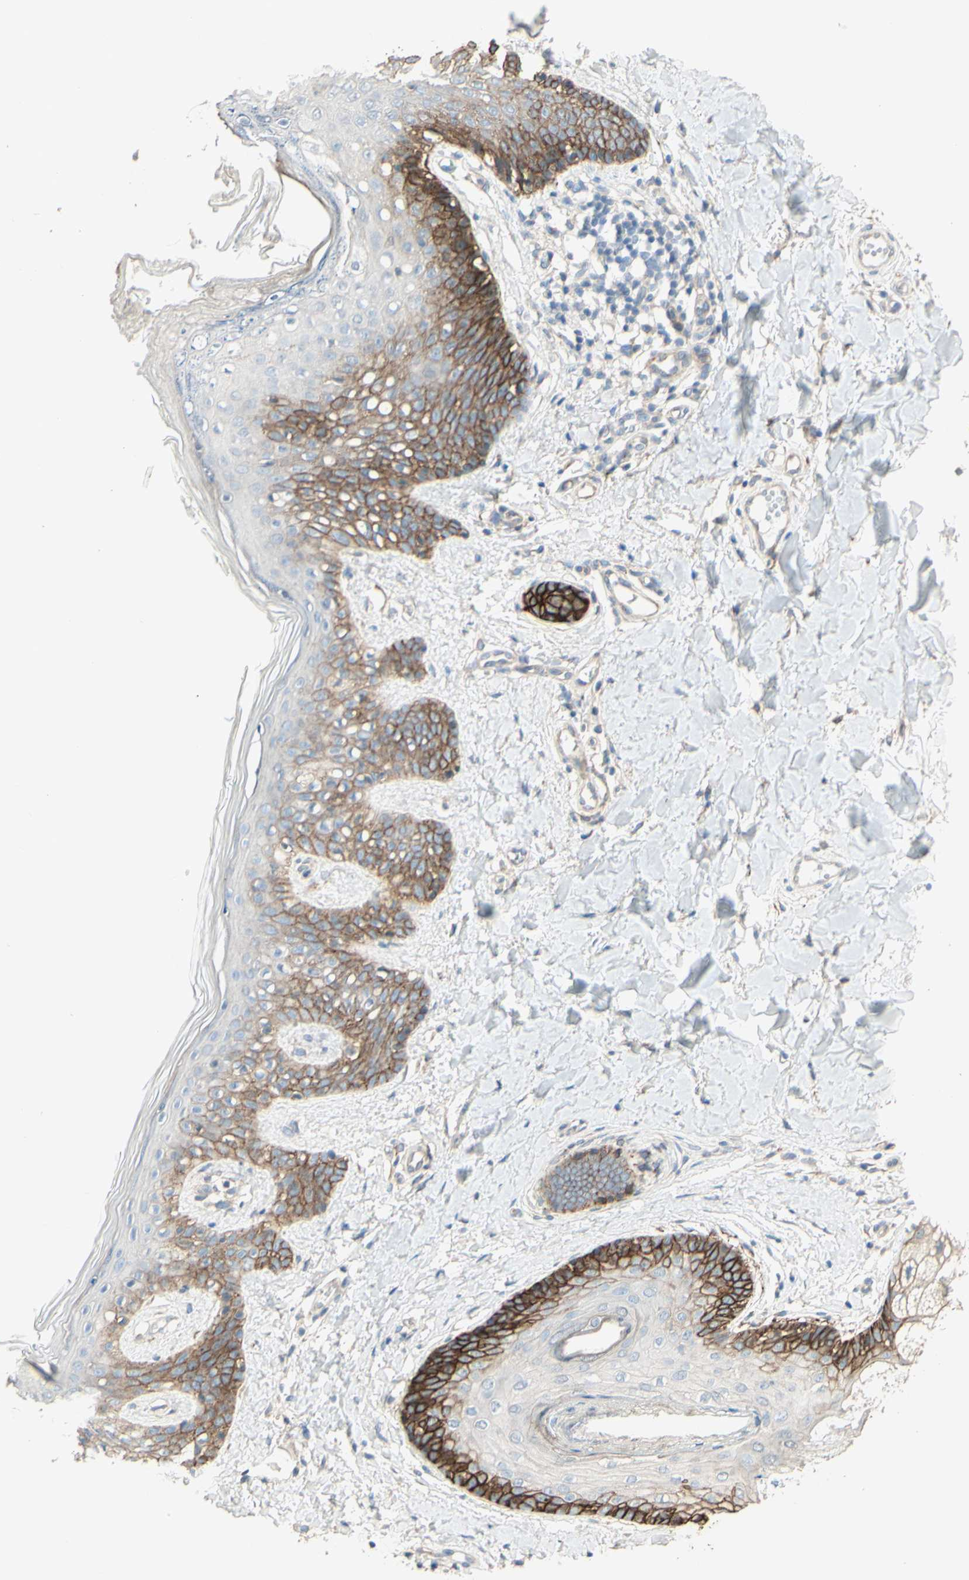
{"staining": {"intensity": "negative", "quantity": "none", "location": "none"}, "tissue": "skin", "cell_type": "Fibroblasts", "image_type": "normal", "snomed": [{"axis": "morphology", "description": "Normal tissue, NOS"}, {"axis": "topography", "description": "Skin"}], "caption": "IHC photomicrograph of unremarkable human skin stained for a protein (brown), which shows no expression in fibroblasts.", "gene": "RNF149", "patient": {"sex": "male", "age": 16}}